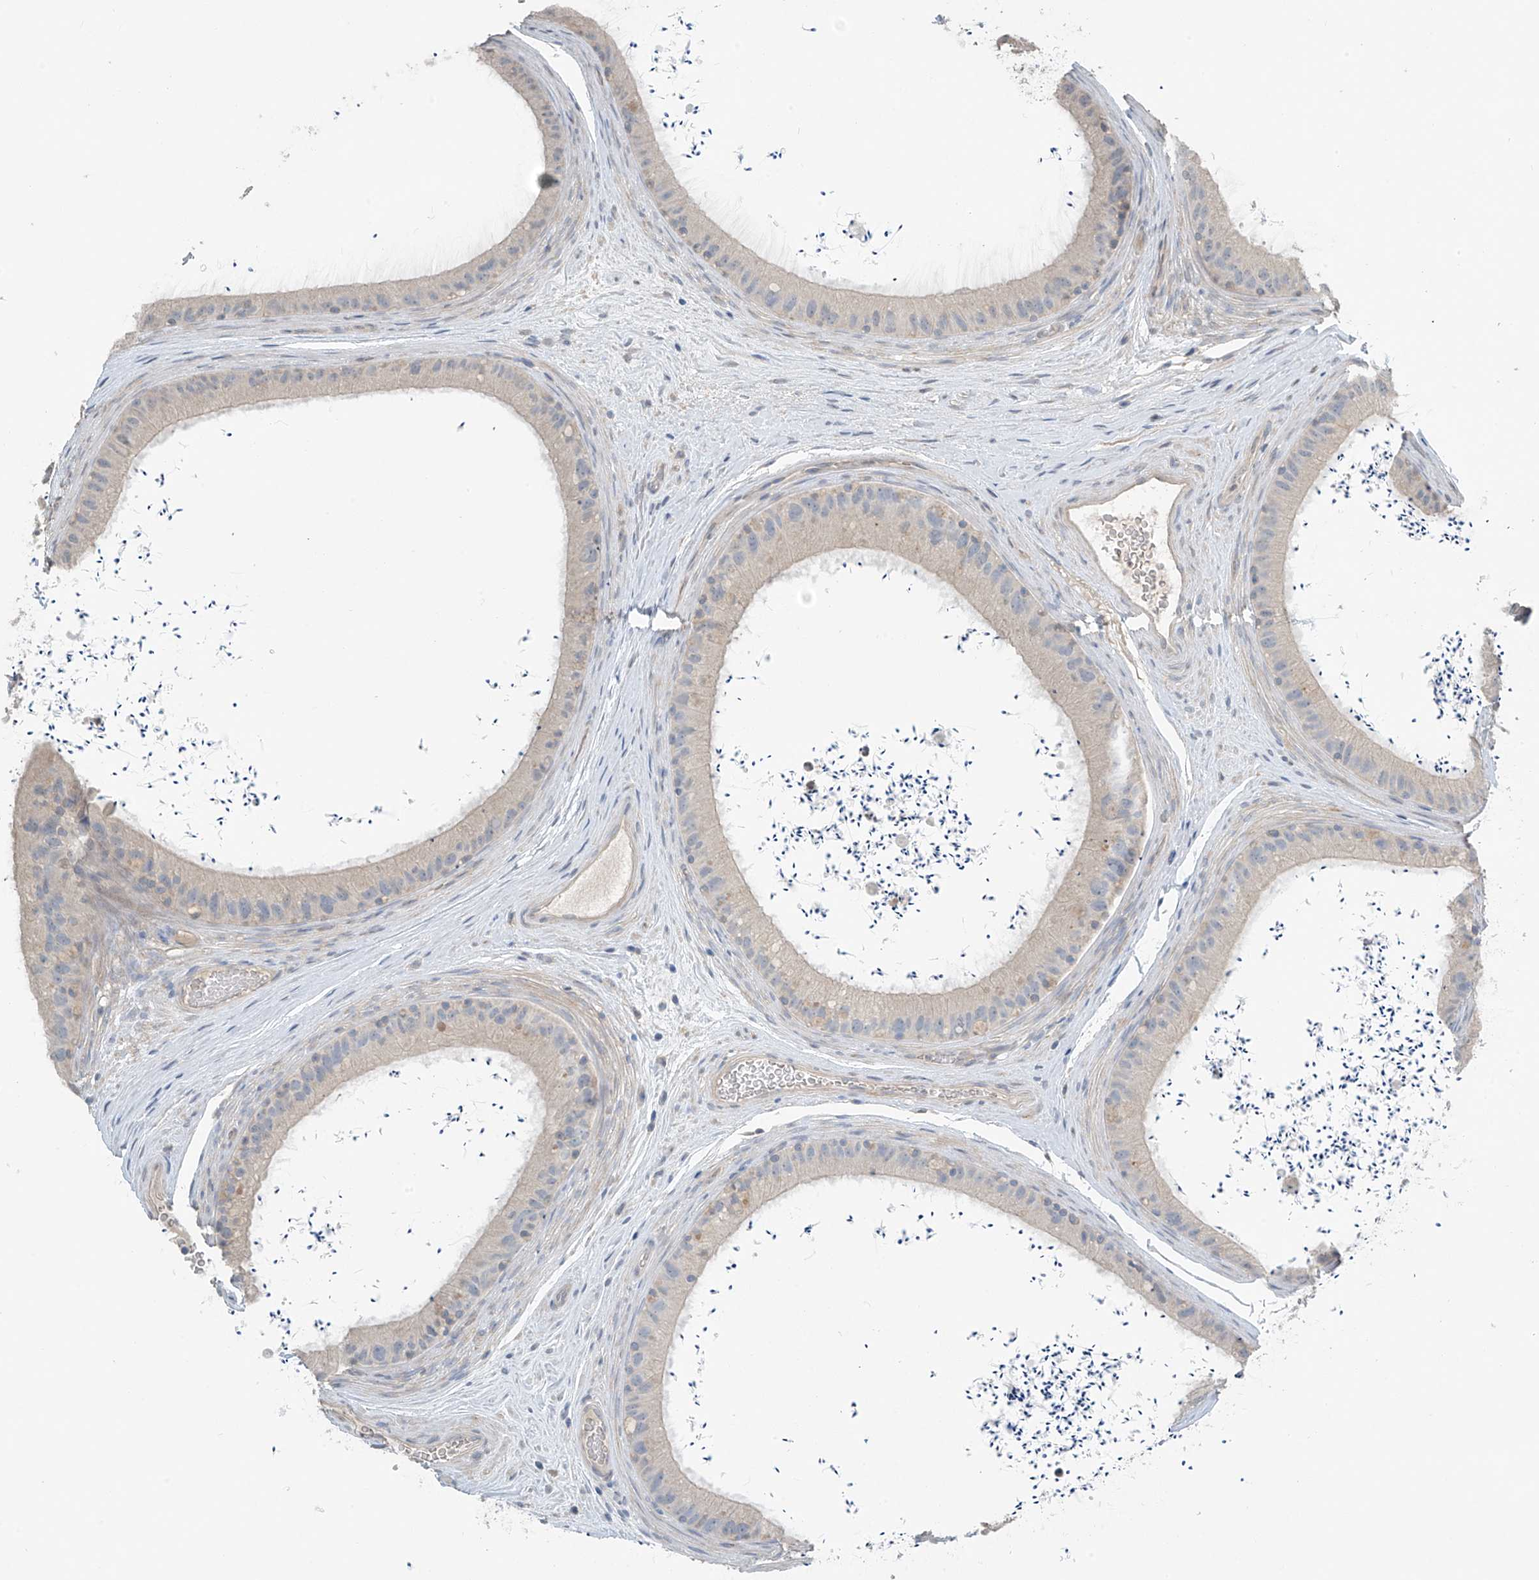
{"staining": {"intensity": "negative", "quantity": "none", "location": "none"}, "tissue": "epididymis", "cell_type": "Glandular cells", "image_type": "normal", "snomed": [{"axis": "morphology", "description": "Normal tissue, NOS"}, {"axis": "topography", "description": "Epididymis, spermatic cord, NOS"}], "caption": "Glandular cells show no significant staining in normal epididymis.", "gene": "HOXA11", "patient": {"sex": "male", "age": 50}}